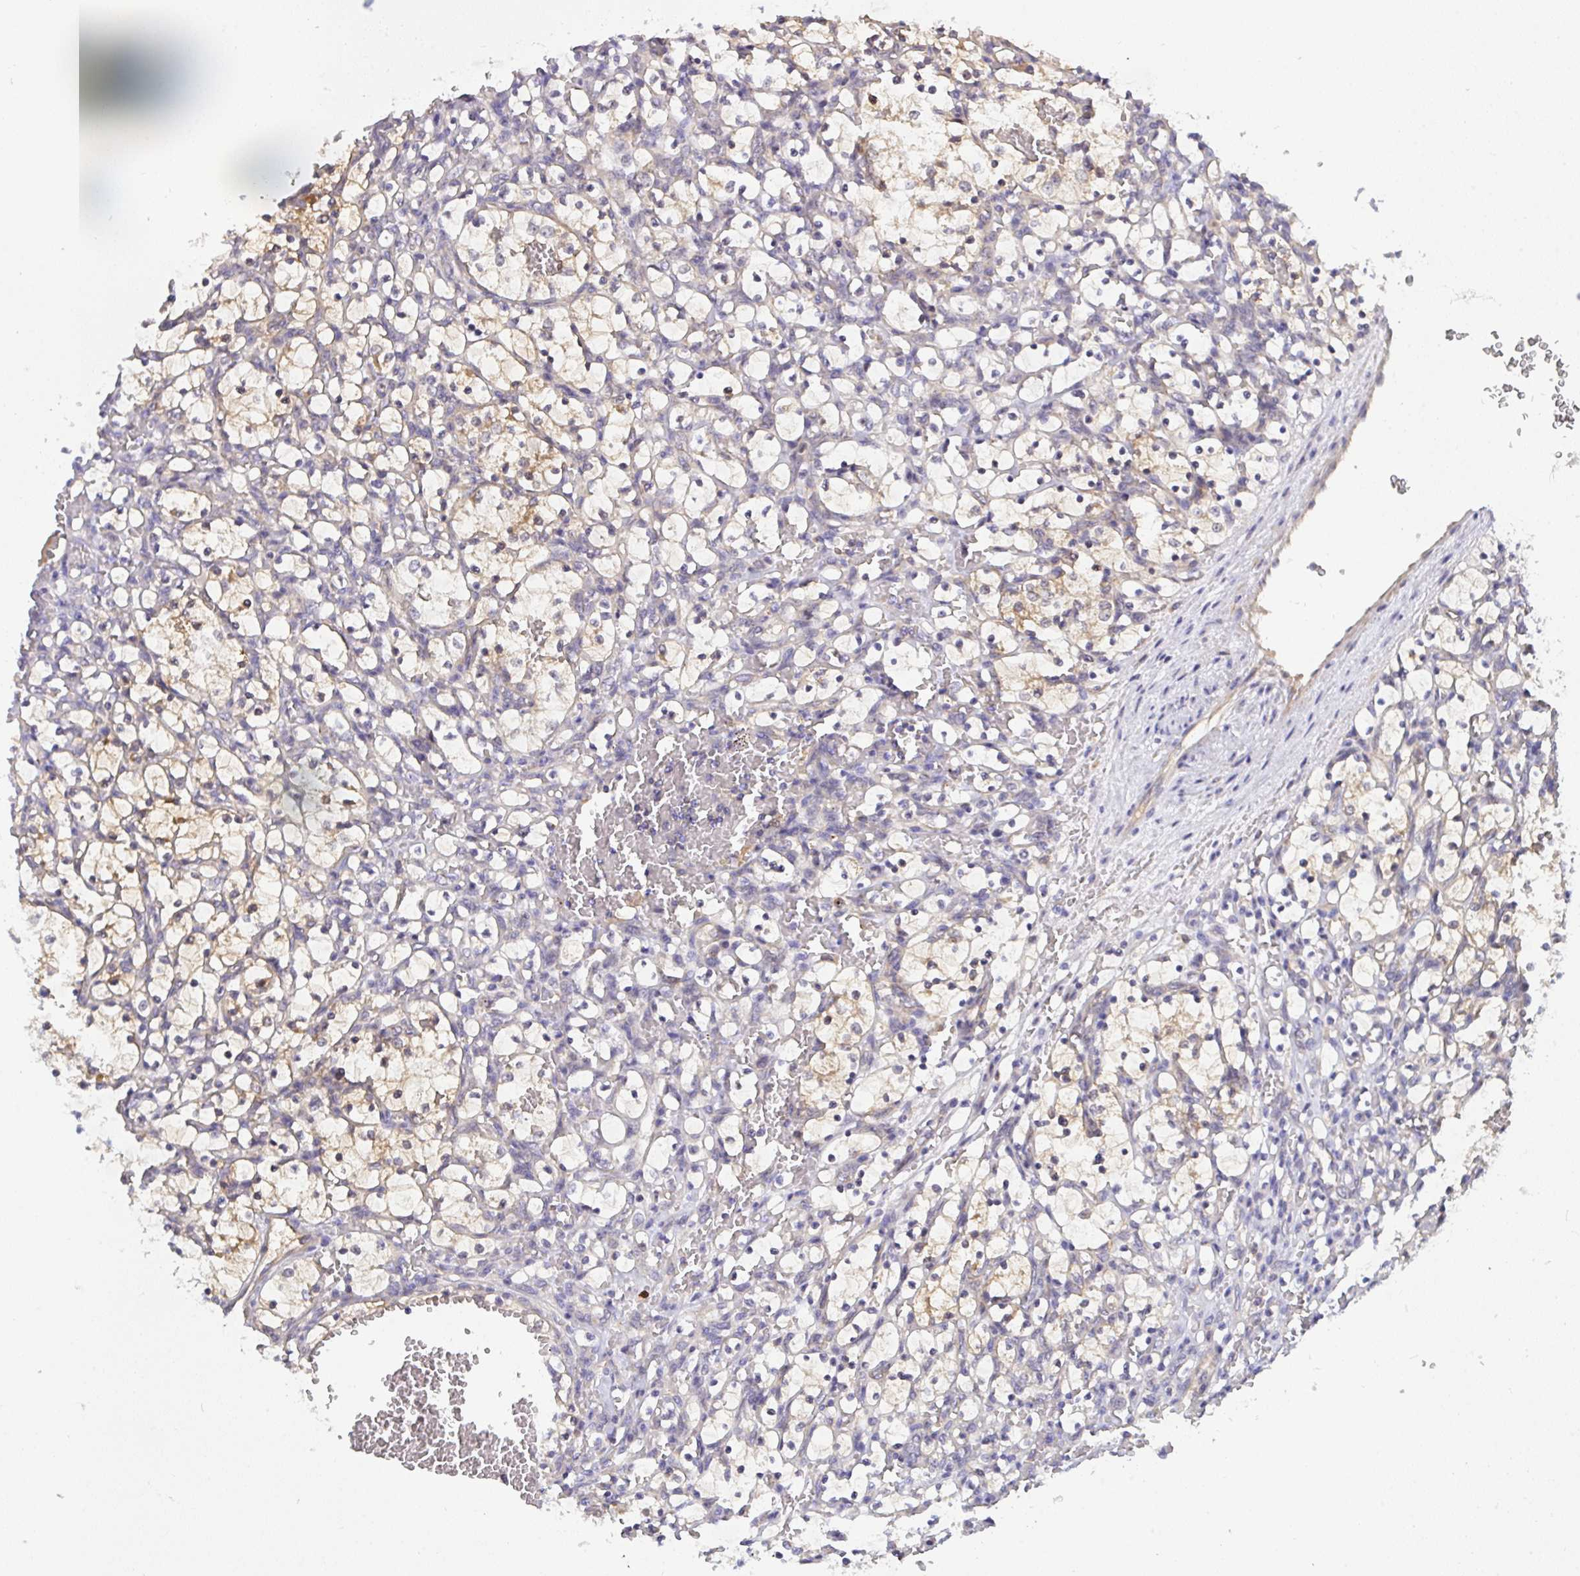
{"staining": {"intensity": "weak", "quantity": "25%-75%", "location": "cytoplasmic/membranous"}, "tissue": "renal cancer", "cell_type": "Tumor cells", "image_type": "cancer", "snomed": [{"axis": "morphology", "description": "Adenocarcinoma, NOS"}, {"axis": "topography", "description": "Kidney"}], "caption": "IHC (DAB (3,3'-diaminobenzidine)) staining of renal adenocarcinoma demonstrates weak cytoplasmic/membranous protein staining in about 25%-75% of tumor cells.", "gene": "C19orf54", "patient": {"sex": "female", "age": 69}}